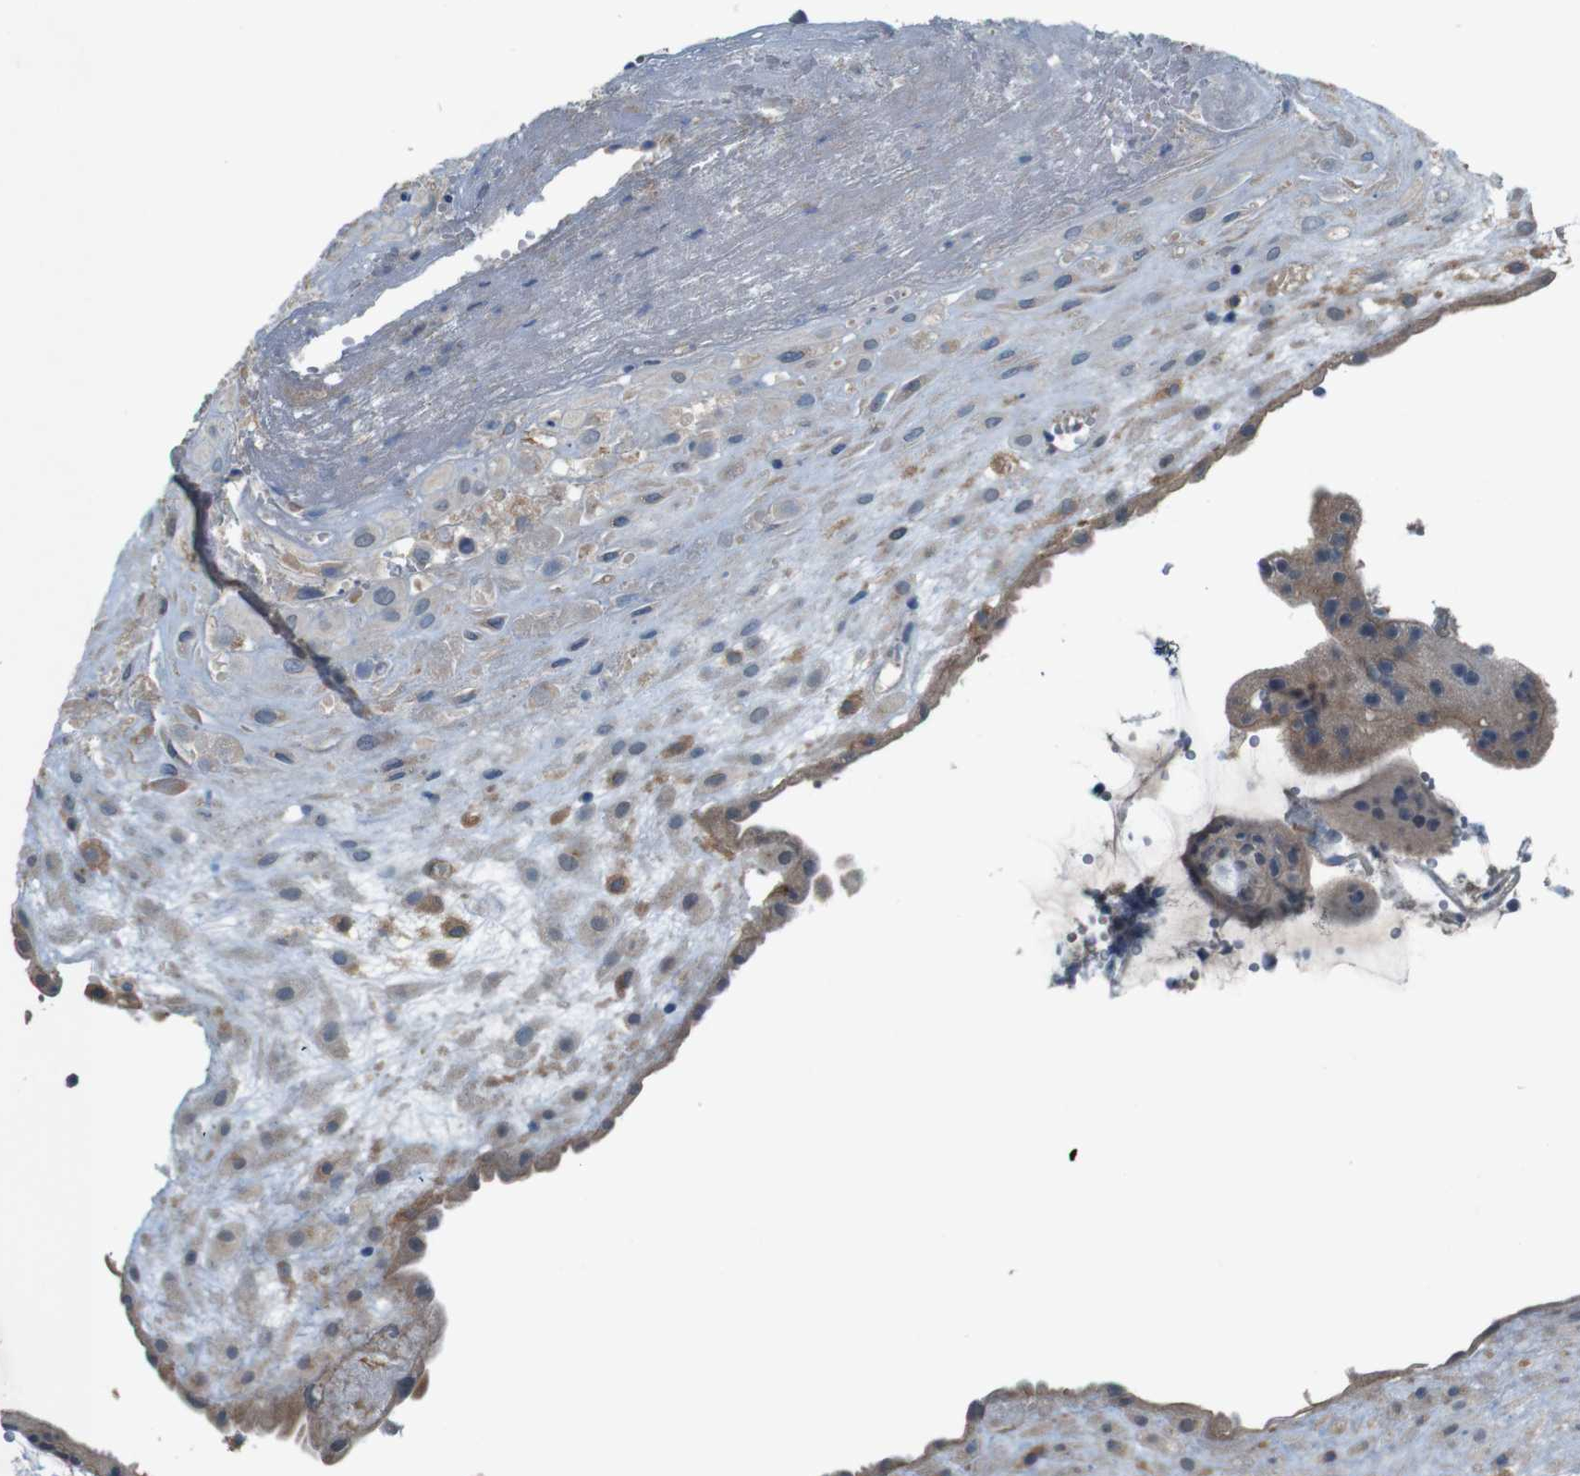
{"staining": {"intensity": "moderate", "quantity": ">75%", "location": "cytoplasmic/membranous"}, "tissue": "placenta", "cell_type": "Decidual cells", "image_type": "normal", "snomed": [{"axis": "morphology", "description": "Normal tissue, NOS"}, {"axis": "topography", "description": "Placenta"}], "caption": "About >75% of decidual cells in normal placenta reveal moderate cytoplasmic/membranous protein positivity as visualized by brown immunohistochemical staining.", "gene": "MOGAT3", "patient": {"sex": "female", "age": 18}}